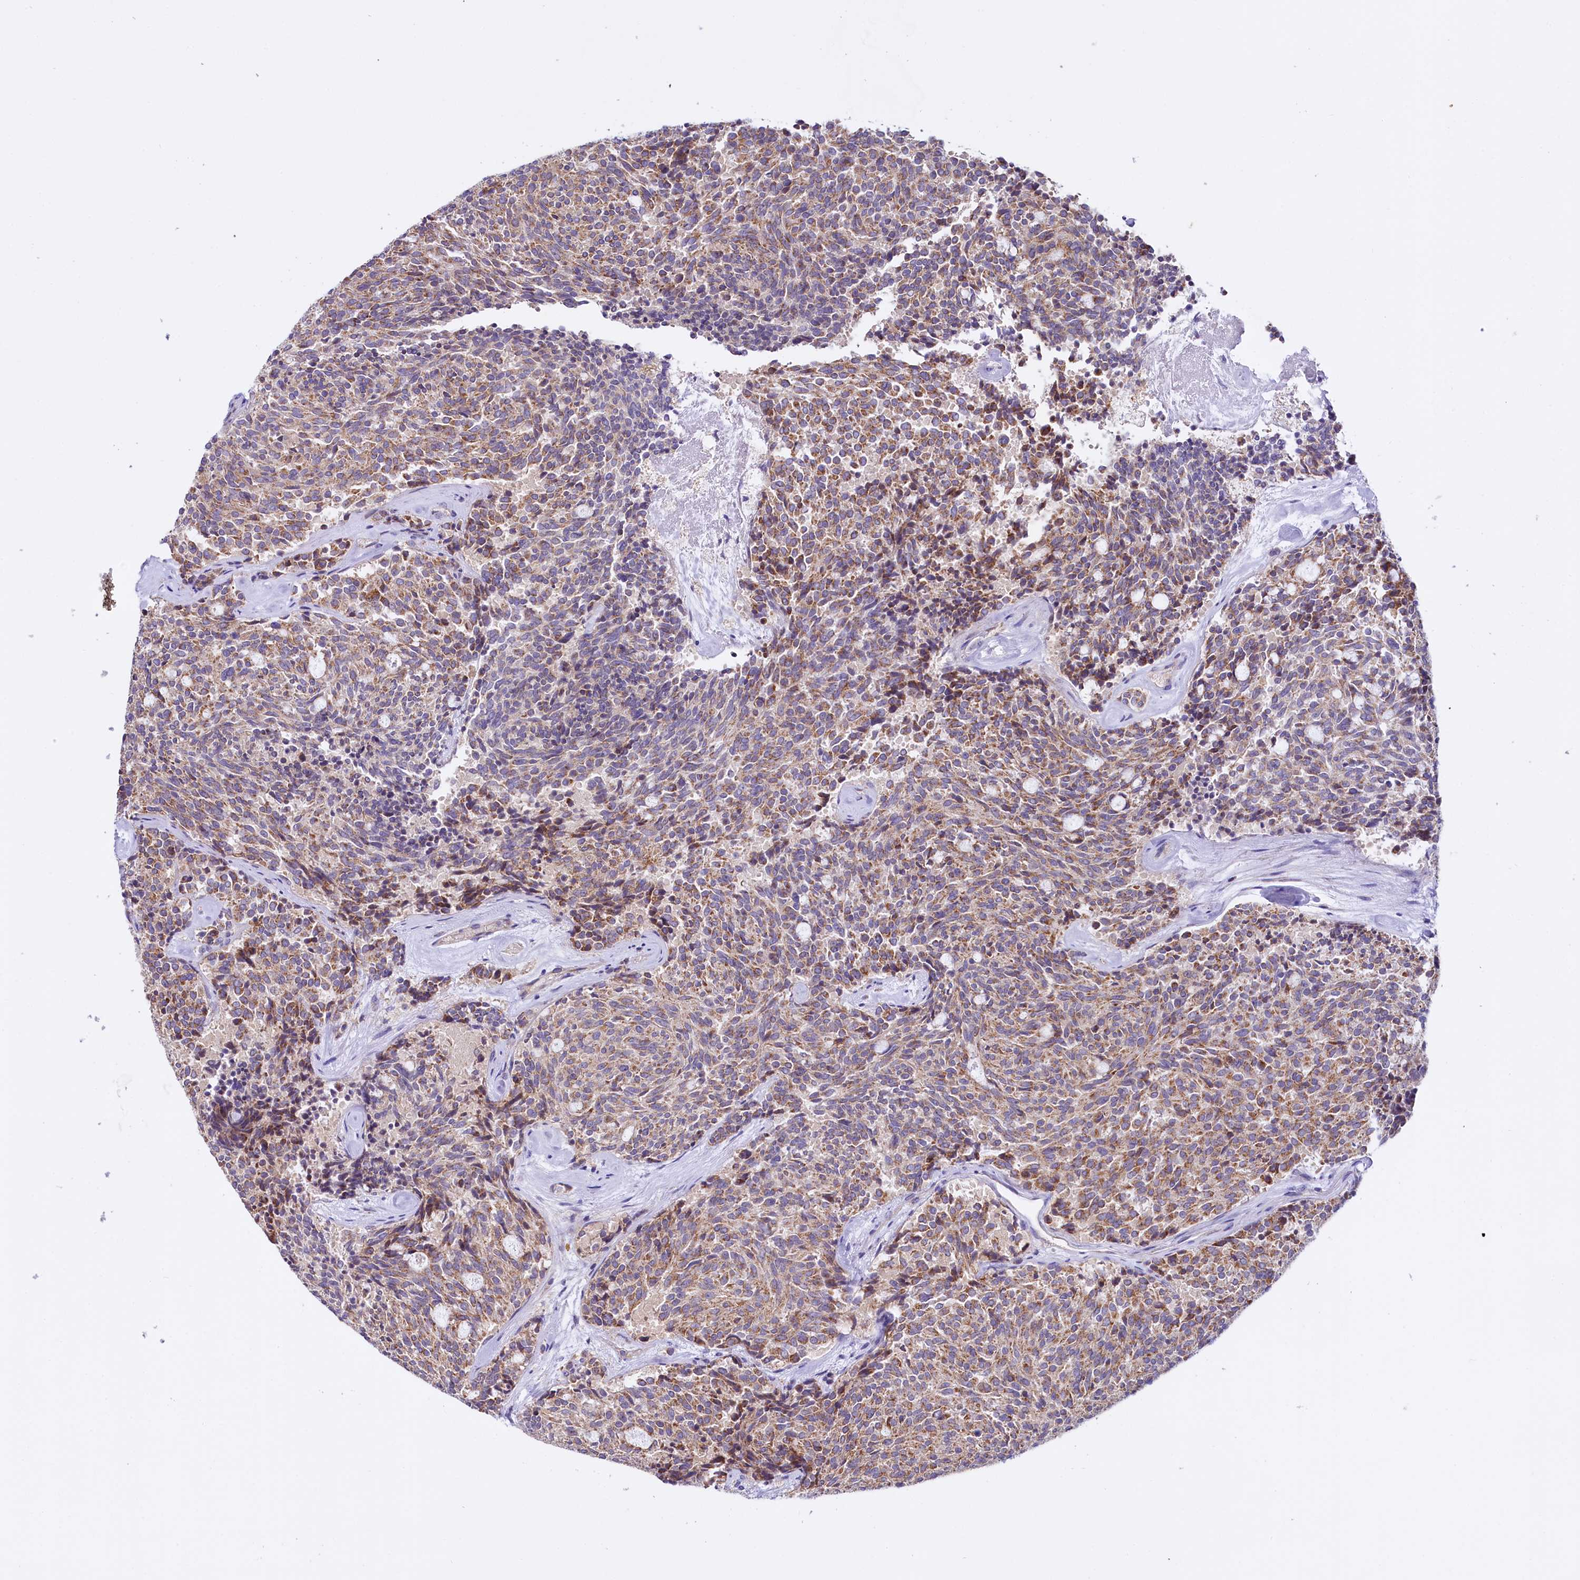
{"staining": {"intensity": "moderate", "quantity": ">75%", "location": "cytoplasmic/membranous"}, "tissue": "carcinoid", "cell_type": "Tumor cells", "image_type": "cancer", "snomed": [{"axis": "morphology", "description": "Carcinoid, malignant, NOS"}, {"axis": "topography", "description": "Pancreas"}], "caption": "IHC micrograph of carcinoid stained for a protein (brown), which displays medium levels of moderate cytoplasmic/membranous staining in about >75% of tumor cells.", "gene": "CEP295", "patient": {"sex": "female", "age": 54}}